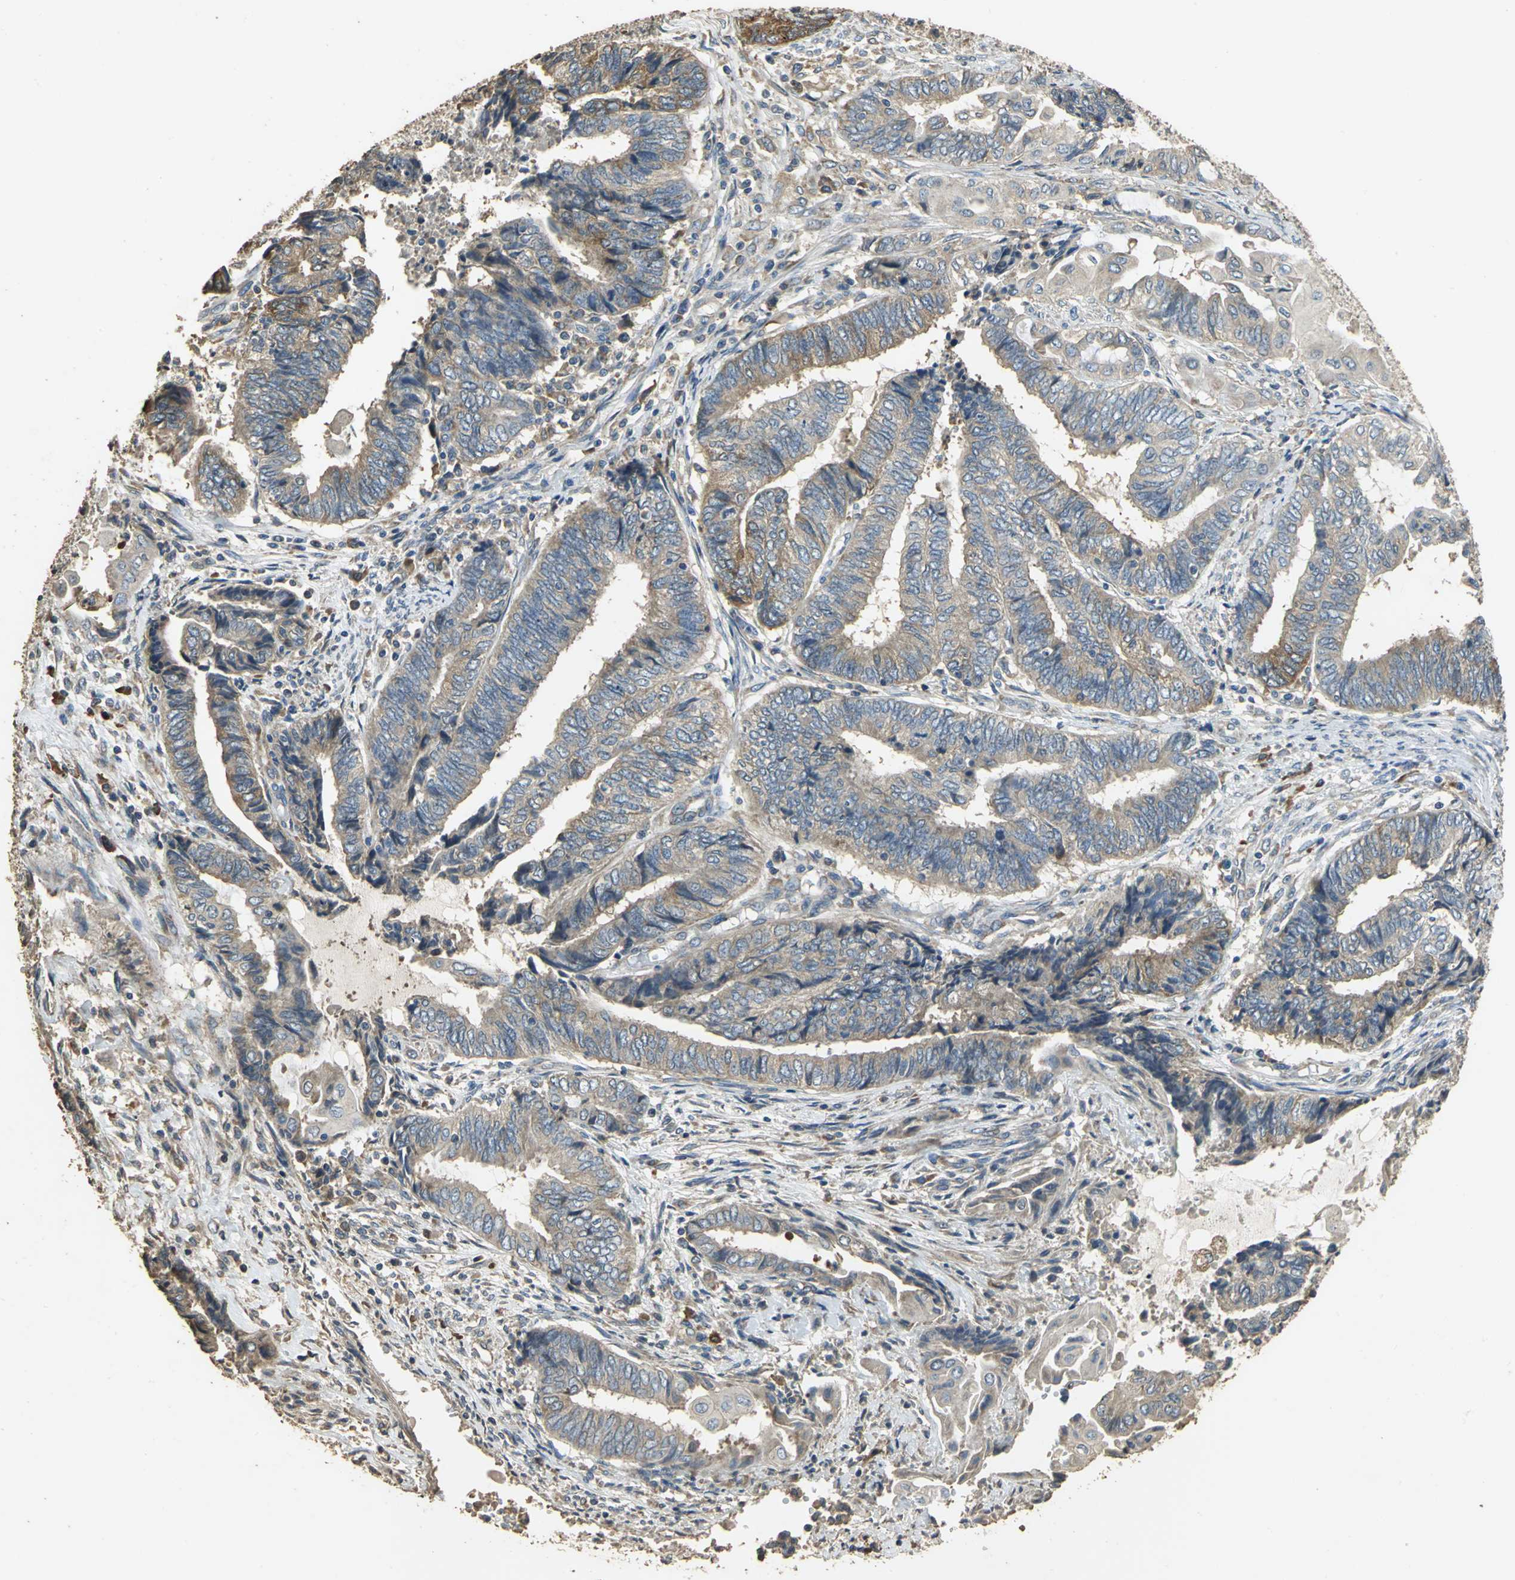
{"staining": {"intensity": "moderate", "quantity": "25%-75%", "location": "cytoplasmic/membranous"}, "tissue": "endometrial cancer", "cell_type": "Tumor cells", "image_type": "cancer", "snomed": [{"axis": "morphology", "description": "Adenocarcinoma, NOS"}, {"axis": "topography", "description": "Uterus"}, {"axis": "topography", "description": "Endometrium"}], "caption": "Human endometrial adenocarcinoma stained for a protein (brown) exhibits moderate cytoplasmic/membranous positive expression in about 25%-75% of tumor cells.", "gene": "ACSL4", "patient": {"sex": "female", "age": 70}}